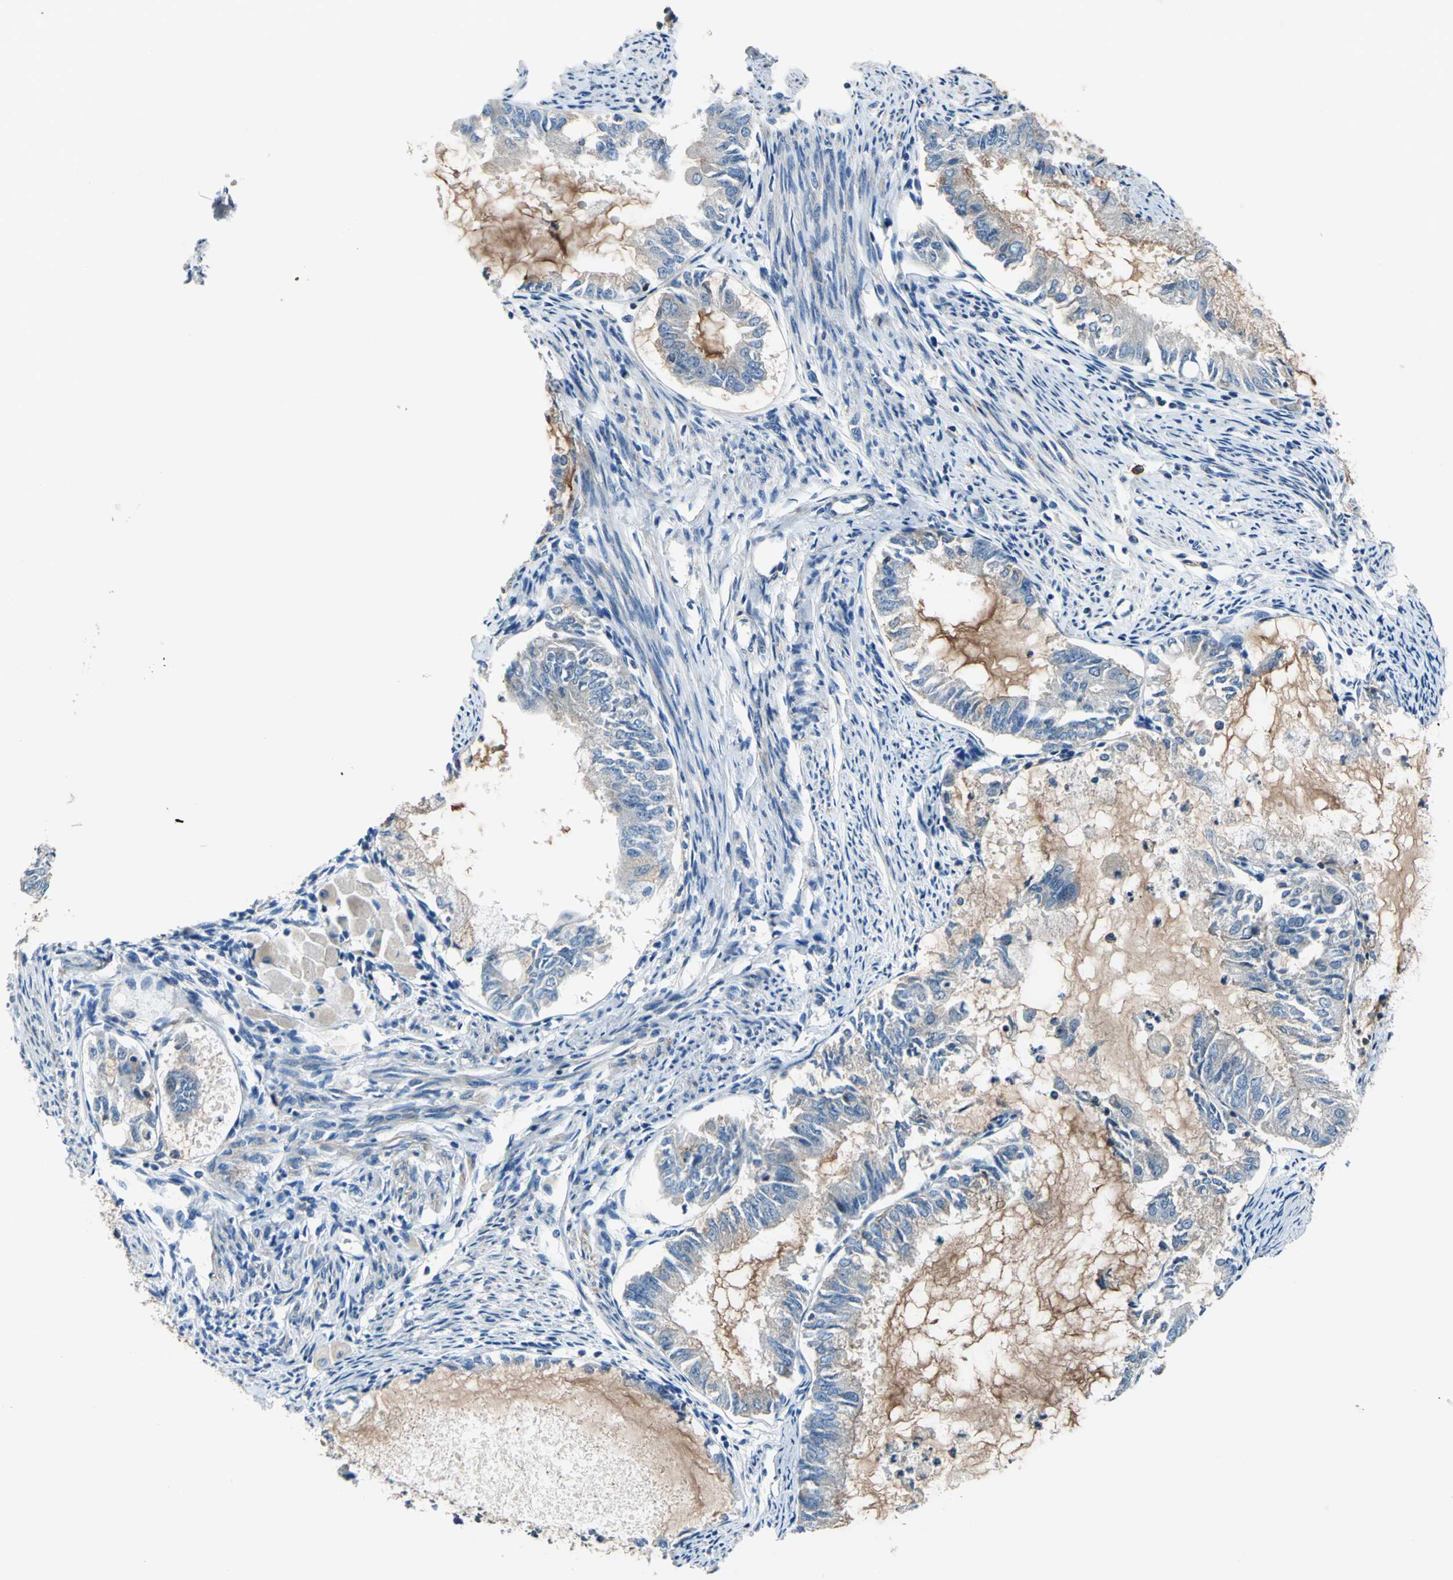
{"staining": {"intensity": "weak", "quantity": "25%-75%", "location": "cytoplasmic/membranous"}, "tissue": "endometrial cancer", "cell_type": "Tumor cells", "image_type": "cancer", "snomed": [{"axis": "morphology", "description": "Adenocarcinoma, NOS"}, {"axis": "topography", "description": "Endometrium"}], "caption": "A photomicrograph showing weak cytoplasmic/membranous staining in approximately 25%-75% of tumor cells in endometrial cancer (adenocarcinoma), as visualized by brown immunohistochemical staining.", "gene": "DDX3Y", "patient": {"sex": "female", "age": 86}}